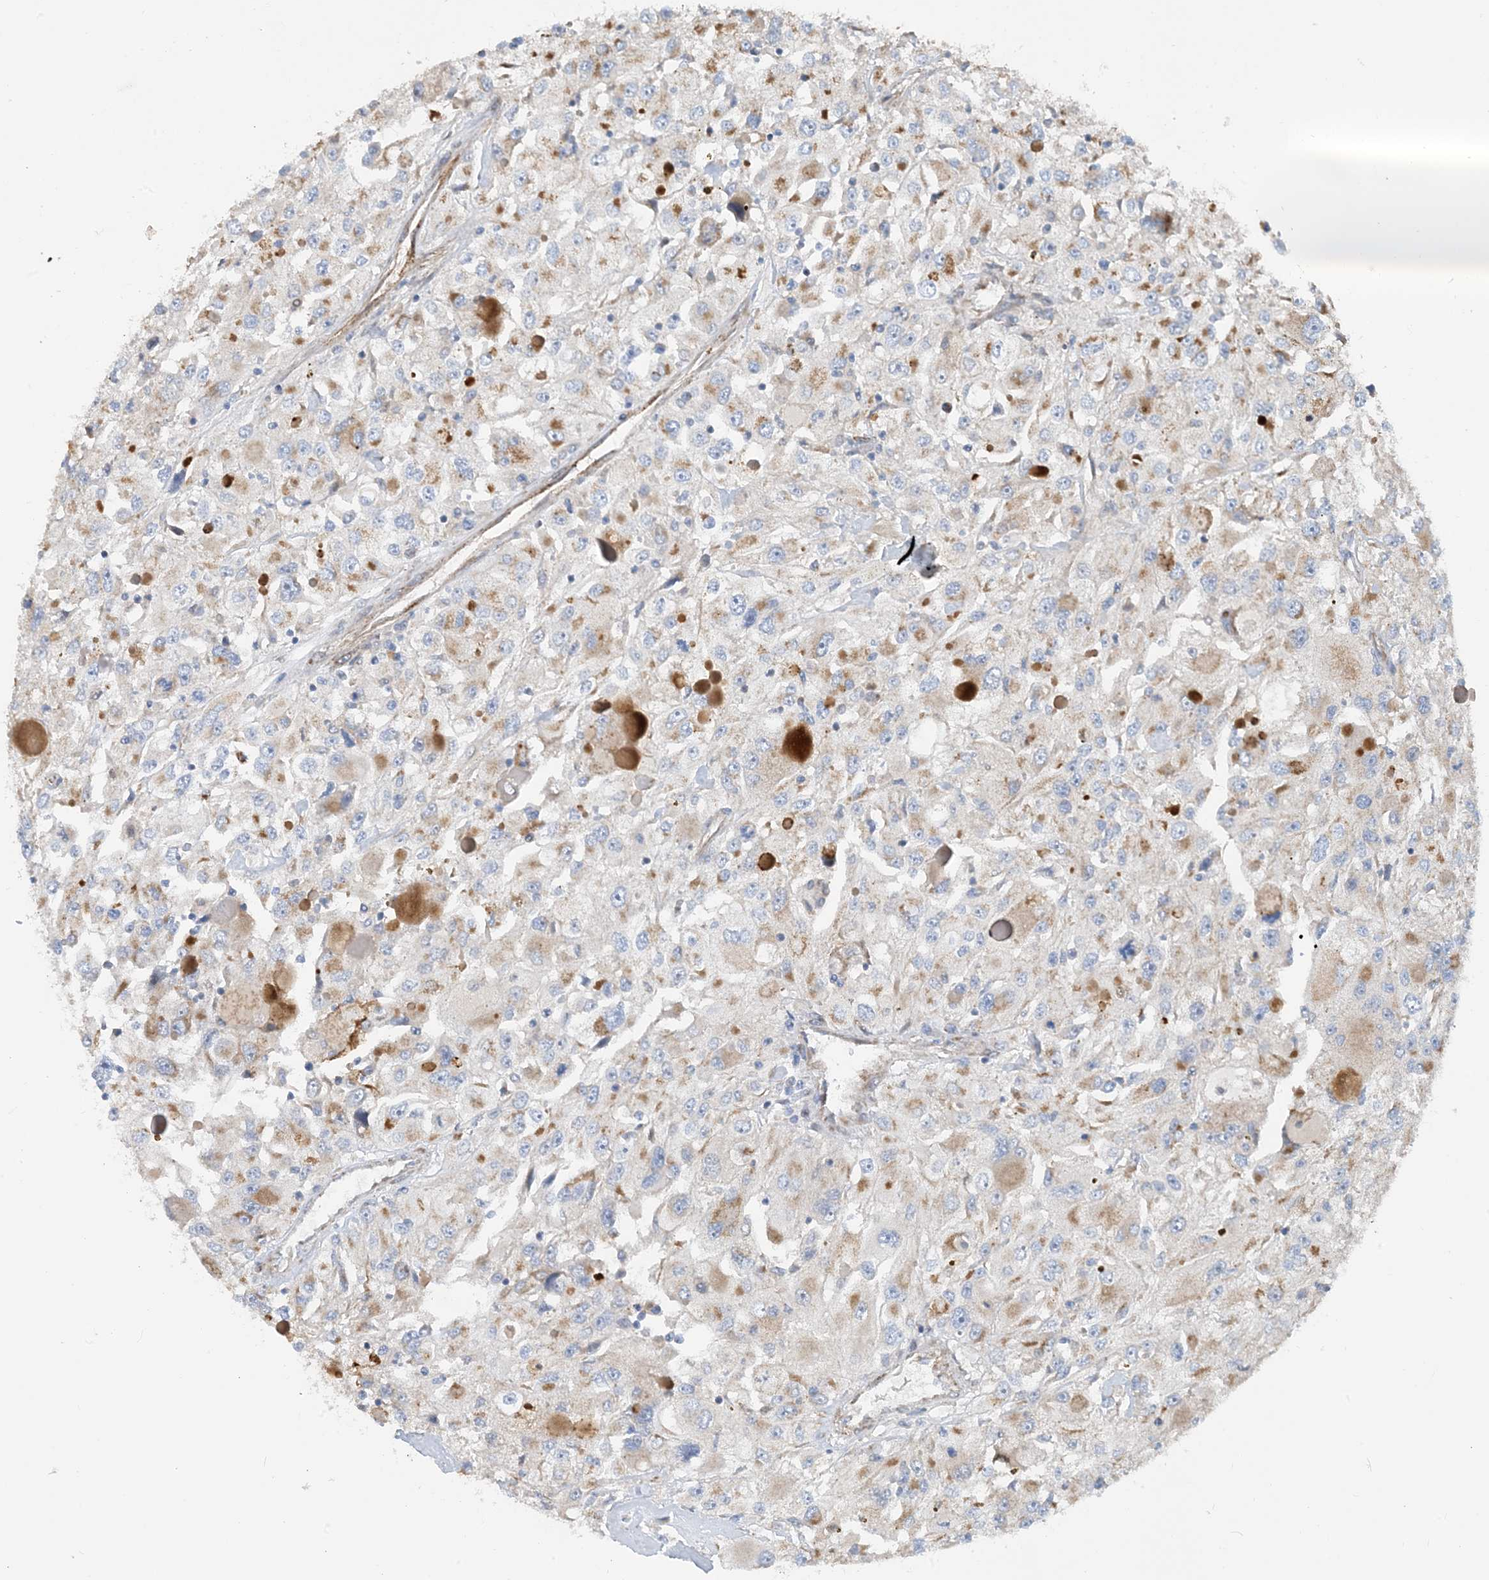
{"staining": {"intensity": "weak", "quantity": "<25%", "location": "cytoplasmic/membranous"}, "tissue": "renal cancer", "cell_type": "Tumor cells", "image_type": "cancer", "snomed": [{"axis": "morphology", "description": "Adenocarcinoma, NOS"}, {"axis": "topography", "description": "Kidney"}], "caption": "A high-resolution histopathology image shows IHC staining of renal cancer (adenocarcinoma), which reveals no significant expression in tumor cells.", "gene": "PCDHGA1", "patient": {"sex": "female", "age": 52}}